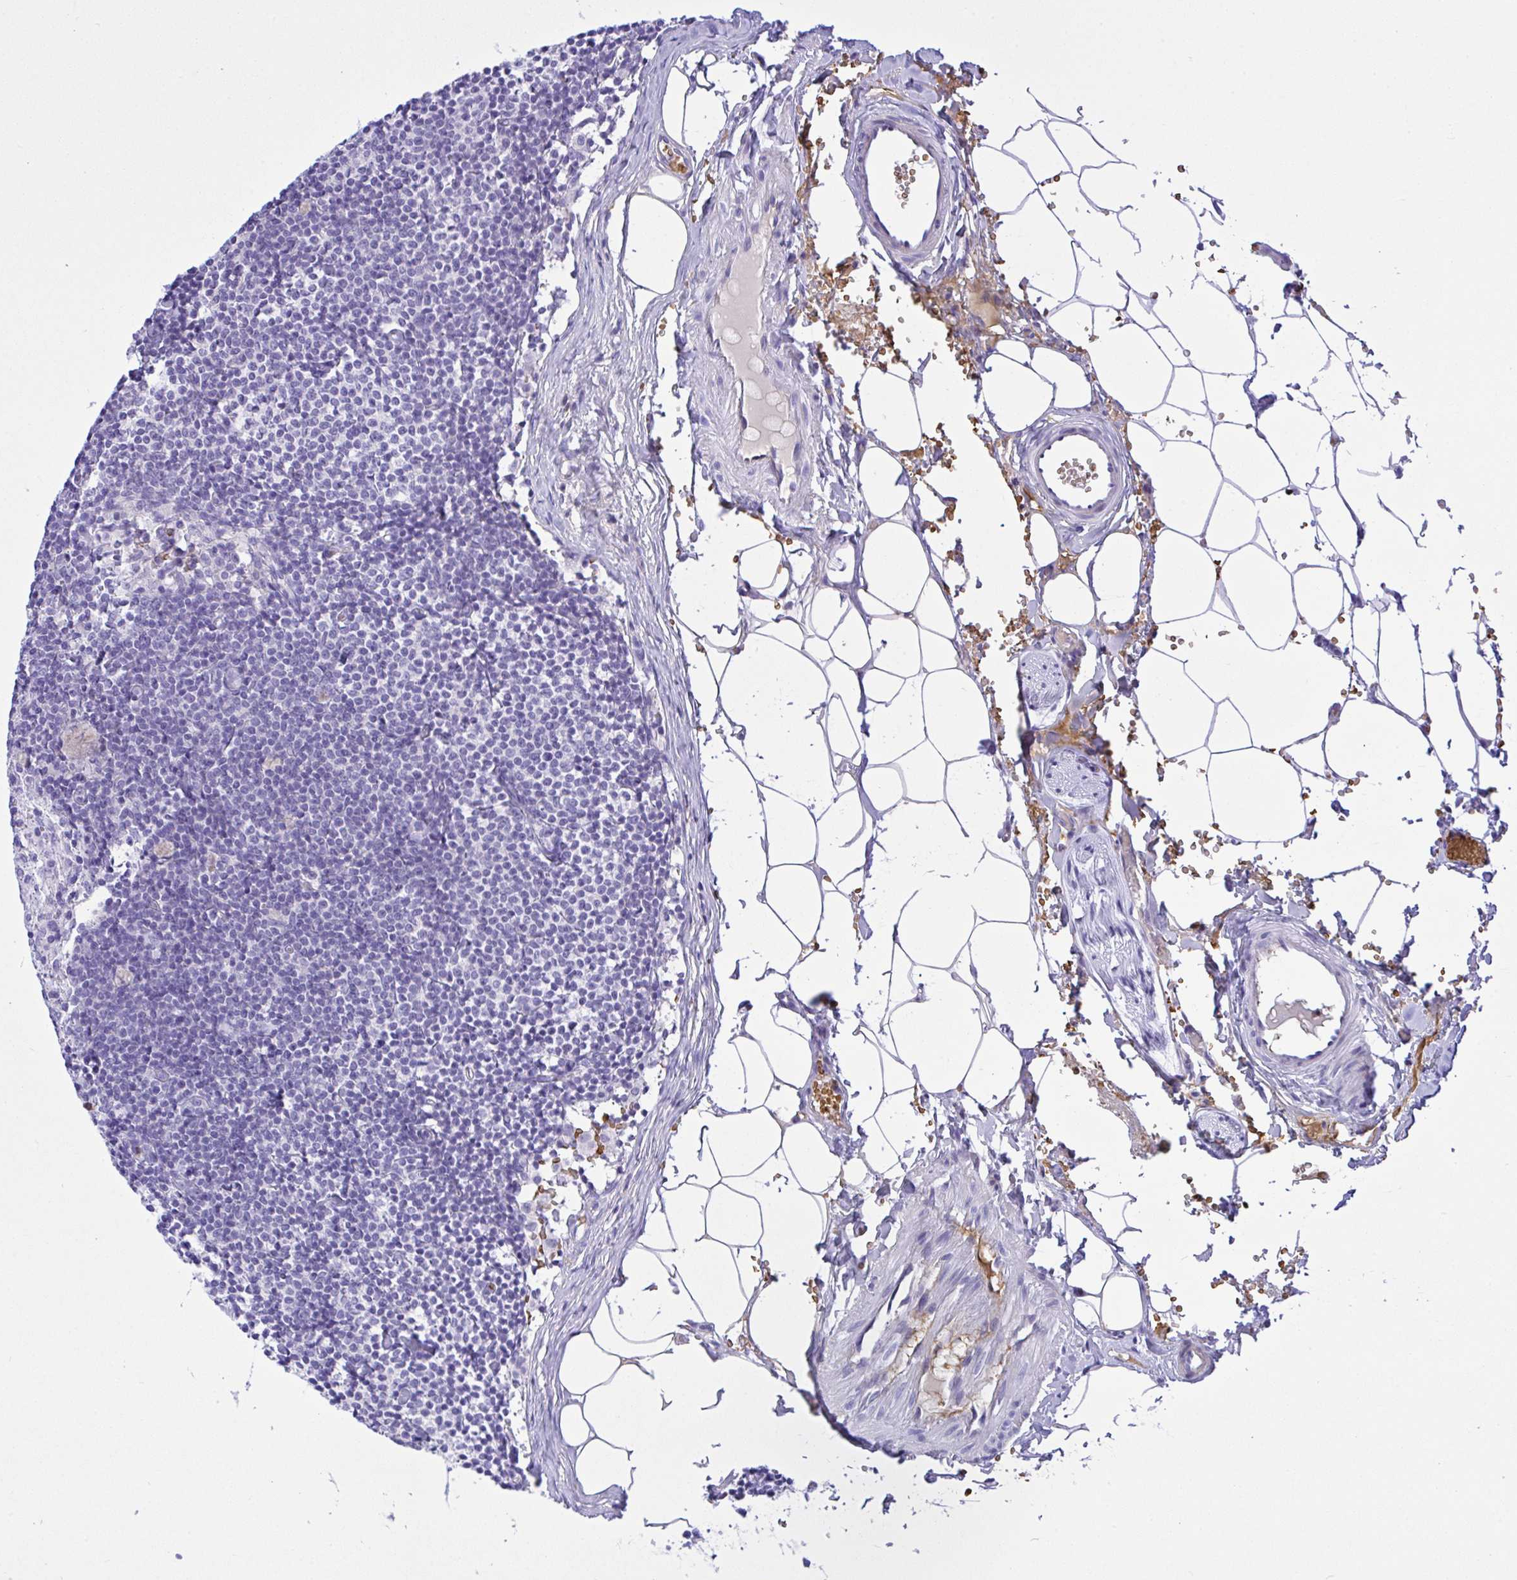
{"staining": {"intensity": "negative", "quantity": "none", "location": "none"}, "tissue": "lymph node", "cell_type": "Germinal center cells", "image_type": "normal", "snomed": [{"axis": "morphology", "description": "Normal tissue, NOS"}, {"axis": "topography", "description": "Lymph node"}], "caption": "The photomicrograph exhibits no significant positivity in germinal center cells of lymph node.", "gene": "ZNF221", "patient": {"sex": "male", "age": 49}}